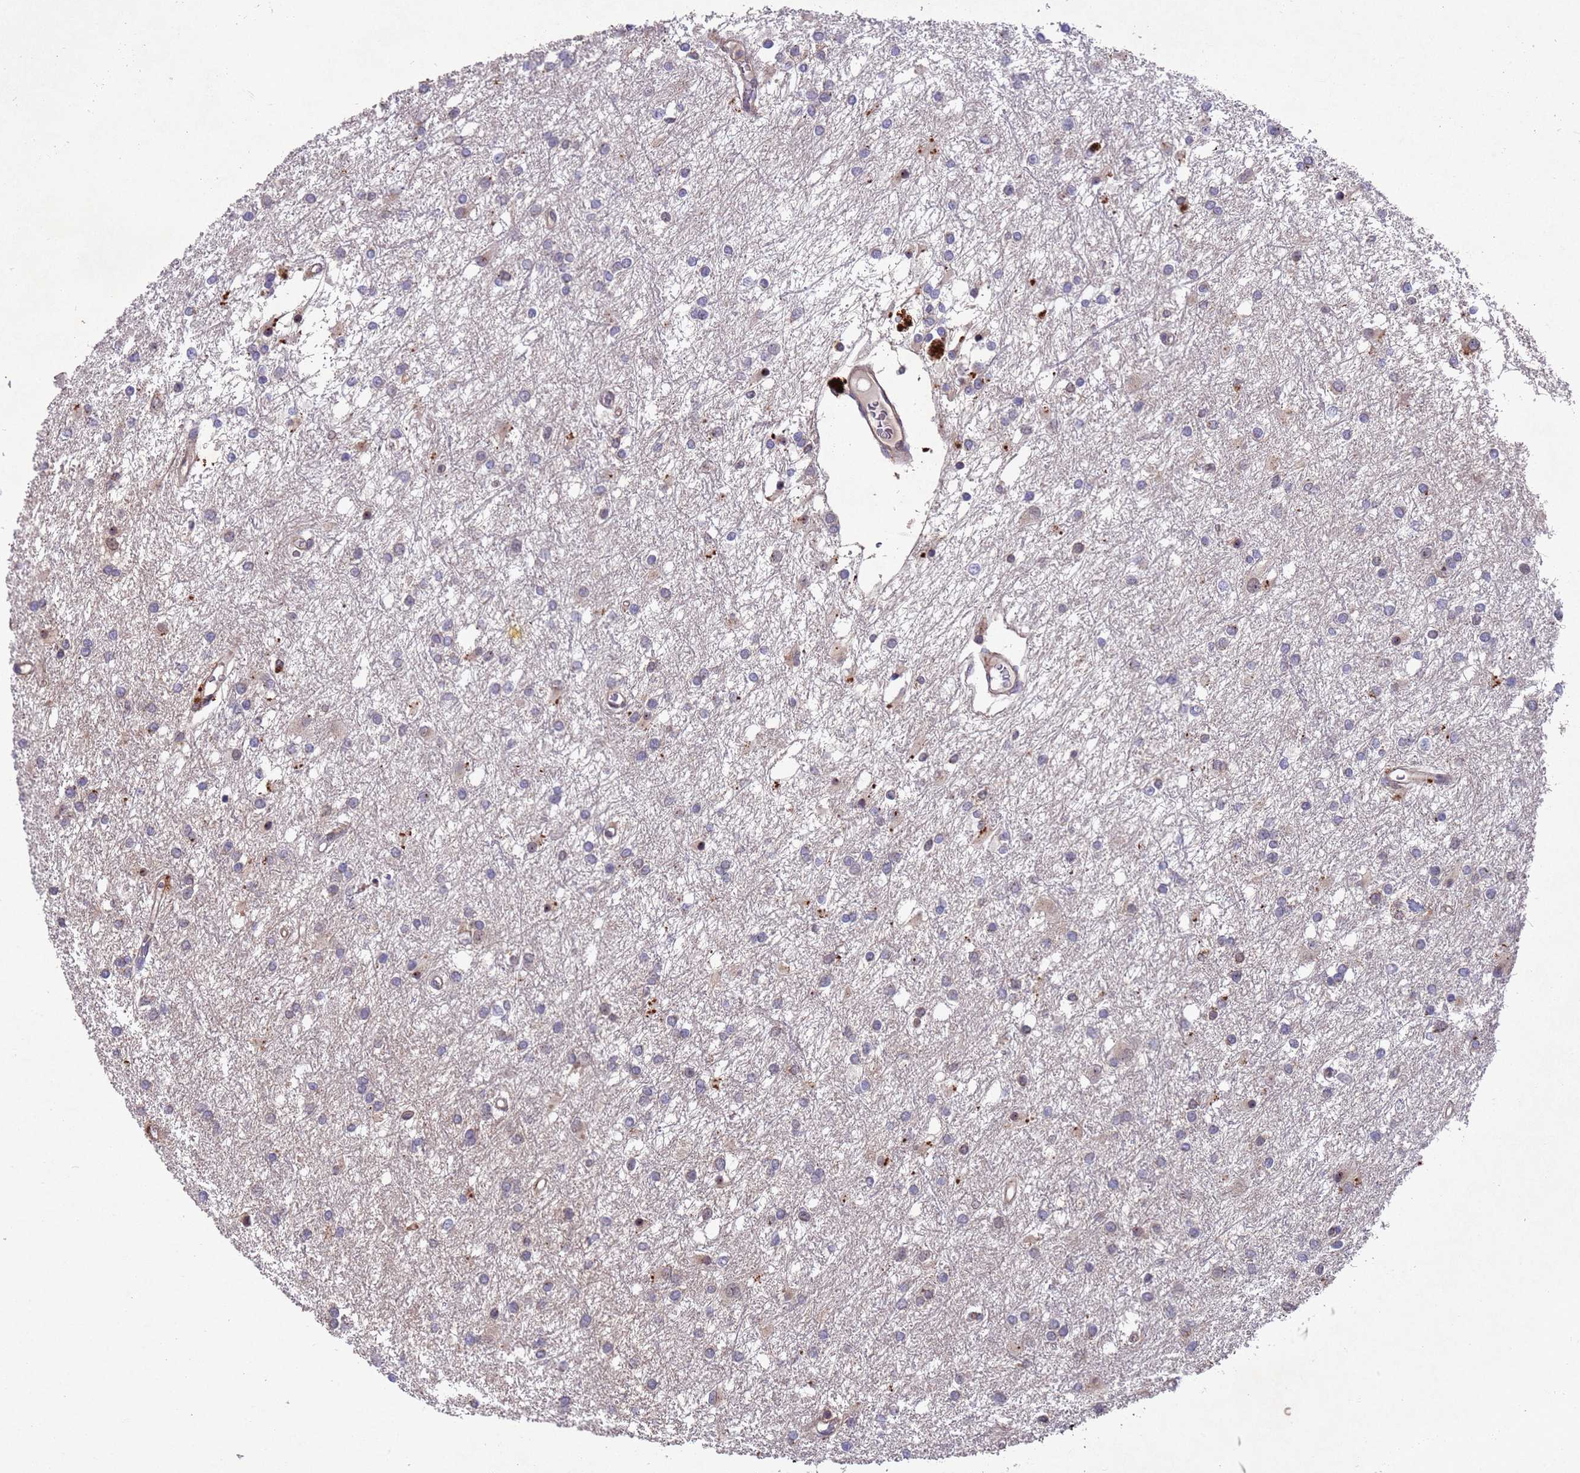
{"staining": {"intensity": "weak", "quantity": "<25%", "location": "nuclear"}, "tissue": "glioma", "cell_type": "Tumor cells", "image_type": "cancer", "snomed": [{"axis": "morphology", "description": "Glioma, malignant, High grade"}, {"axis": "topography", "description": "Brain"}], "caption": "Tumor cells are negative for protein expression in human glioma. Brightfield microscopy of IHC stained with DAB (3,3'-diaminobenzidine) (brown) and hematoxylin (blue), captured at high magnification.", "gene": "TBK1", "patient": {"sex": "female", "age": 50}}